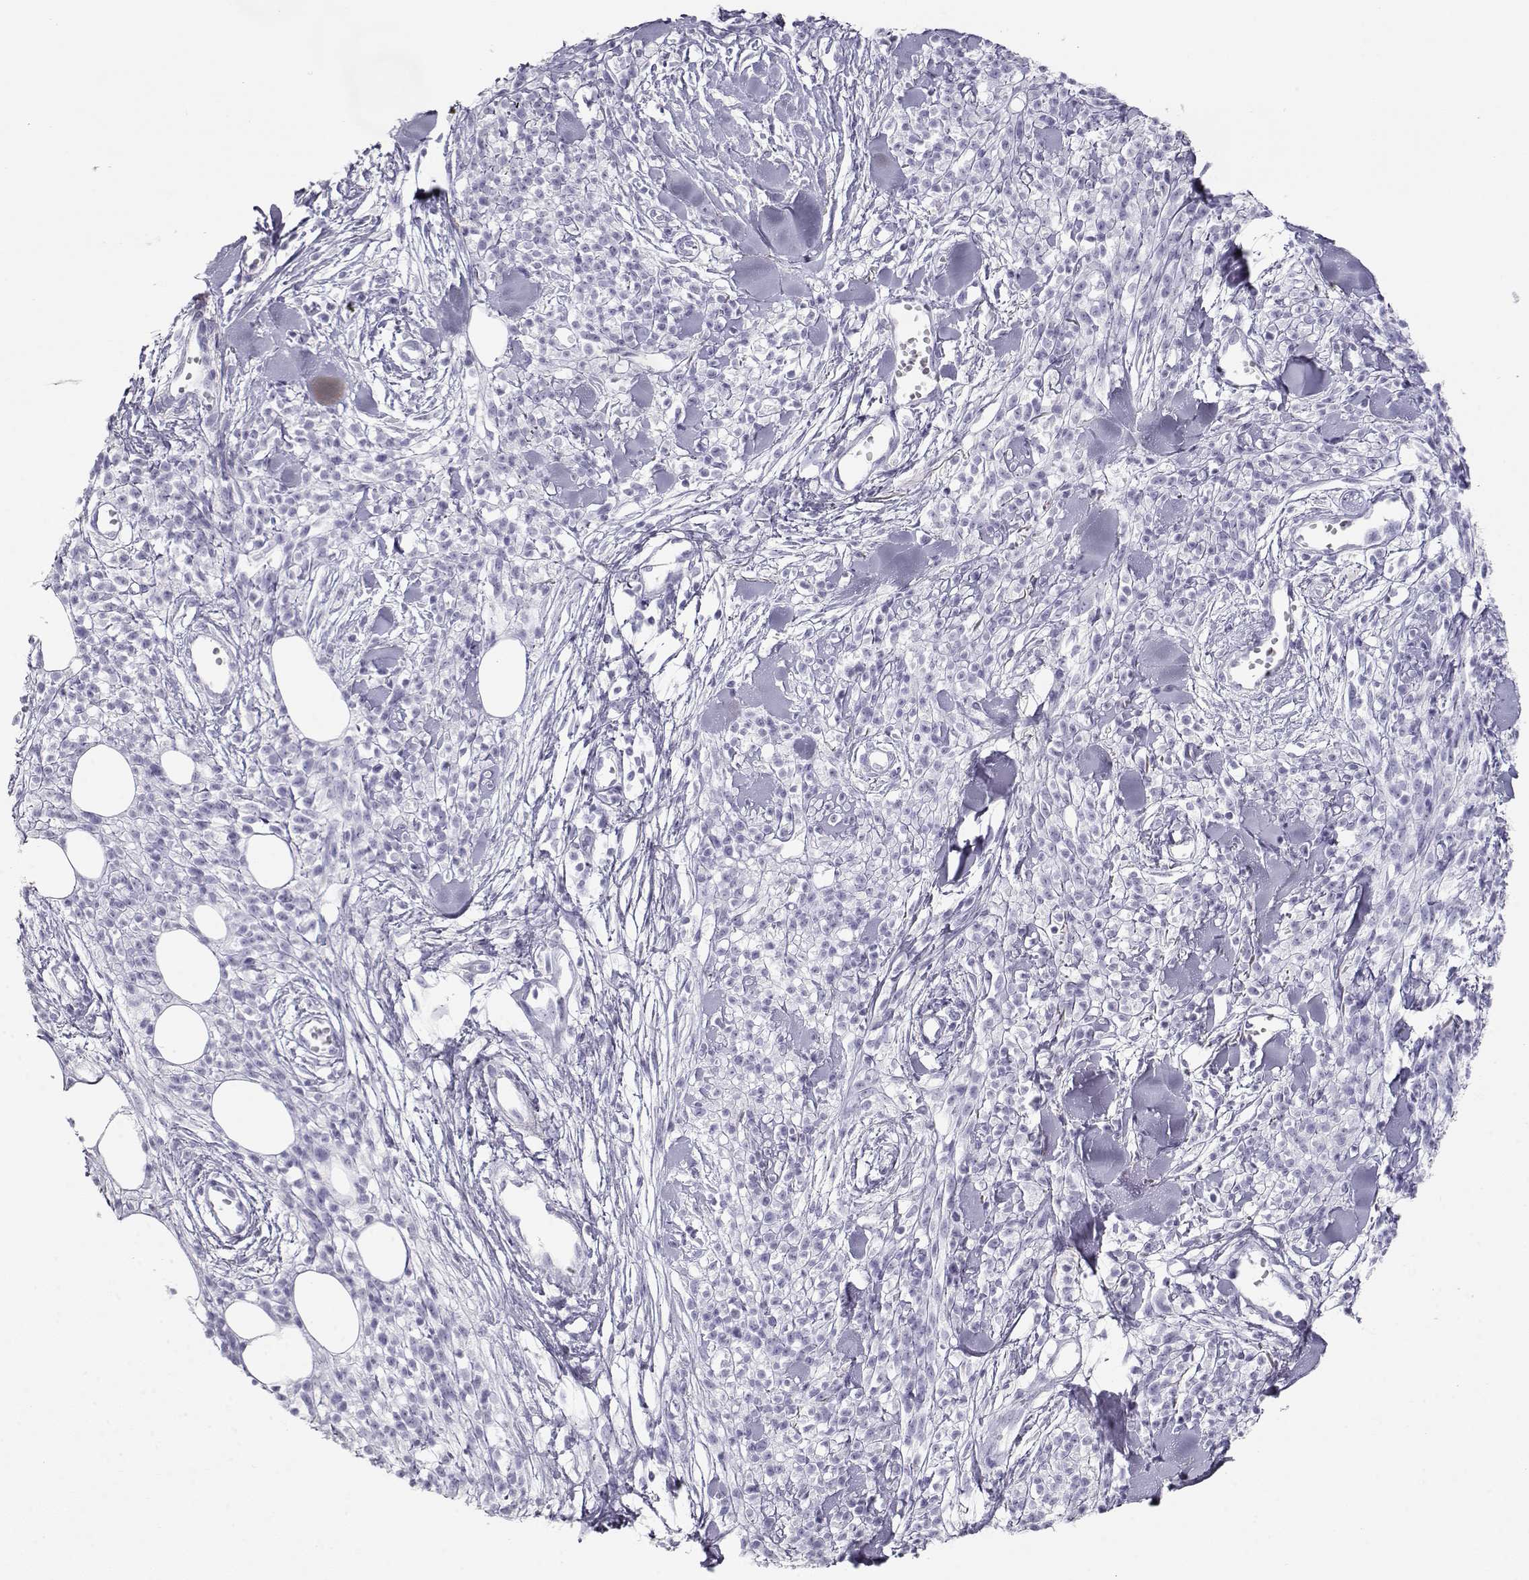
{"staining": {"intensity": "negative", "quantity": "none", "location": "none"}, "tissue": "melanoma", "cell_type": "Tumor cells", "image_type": "cancer", "snomed": [{"axis": "morphology", "description": "Malignant melanoma, NOS"}, {"axis": "topography", "description": "Skin"}, {"axis": "topography", "description": "Skin of trunk"}], "caption": "Immunohistochemistry photomicrograph of neoplastic tissue: human melanoma stained with DAB displays no significant protein positivity in tumor cells.", "gene": "TKTL1", "patient": {"sex": "male", "age": 74}}